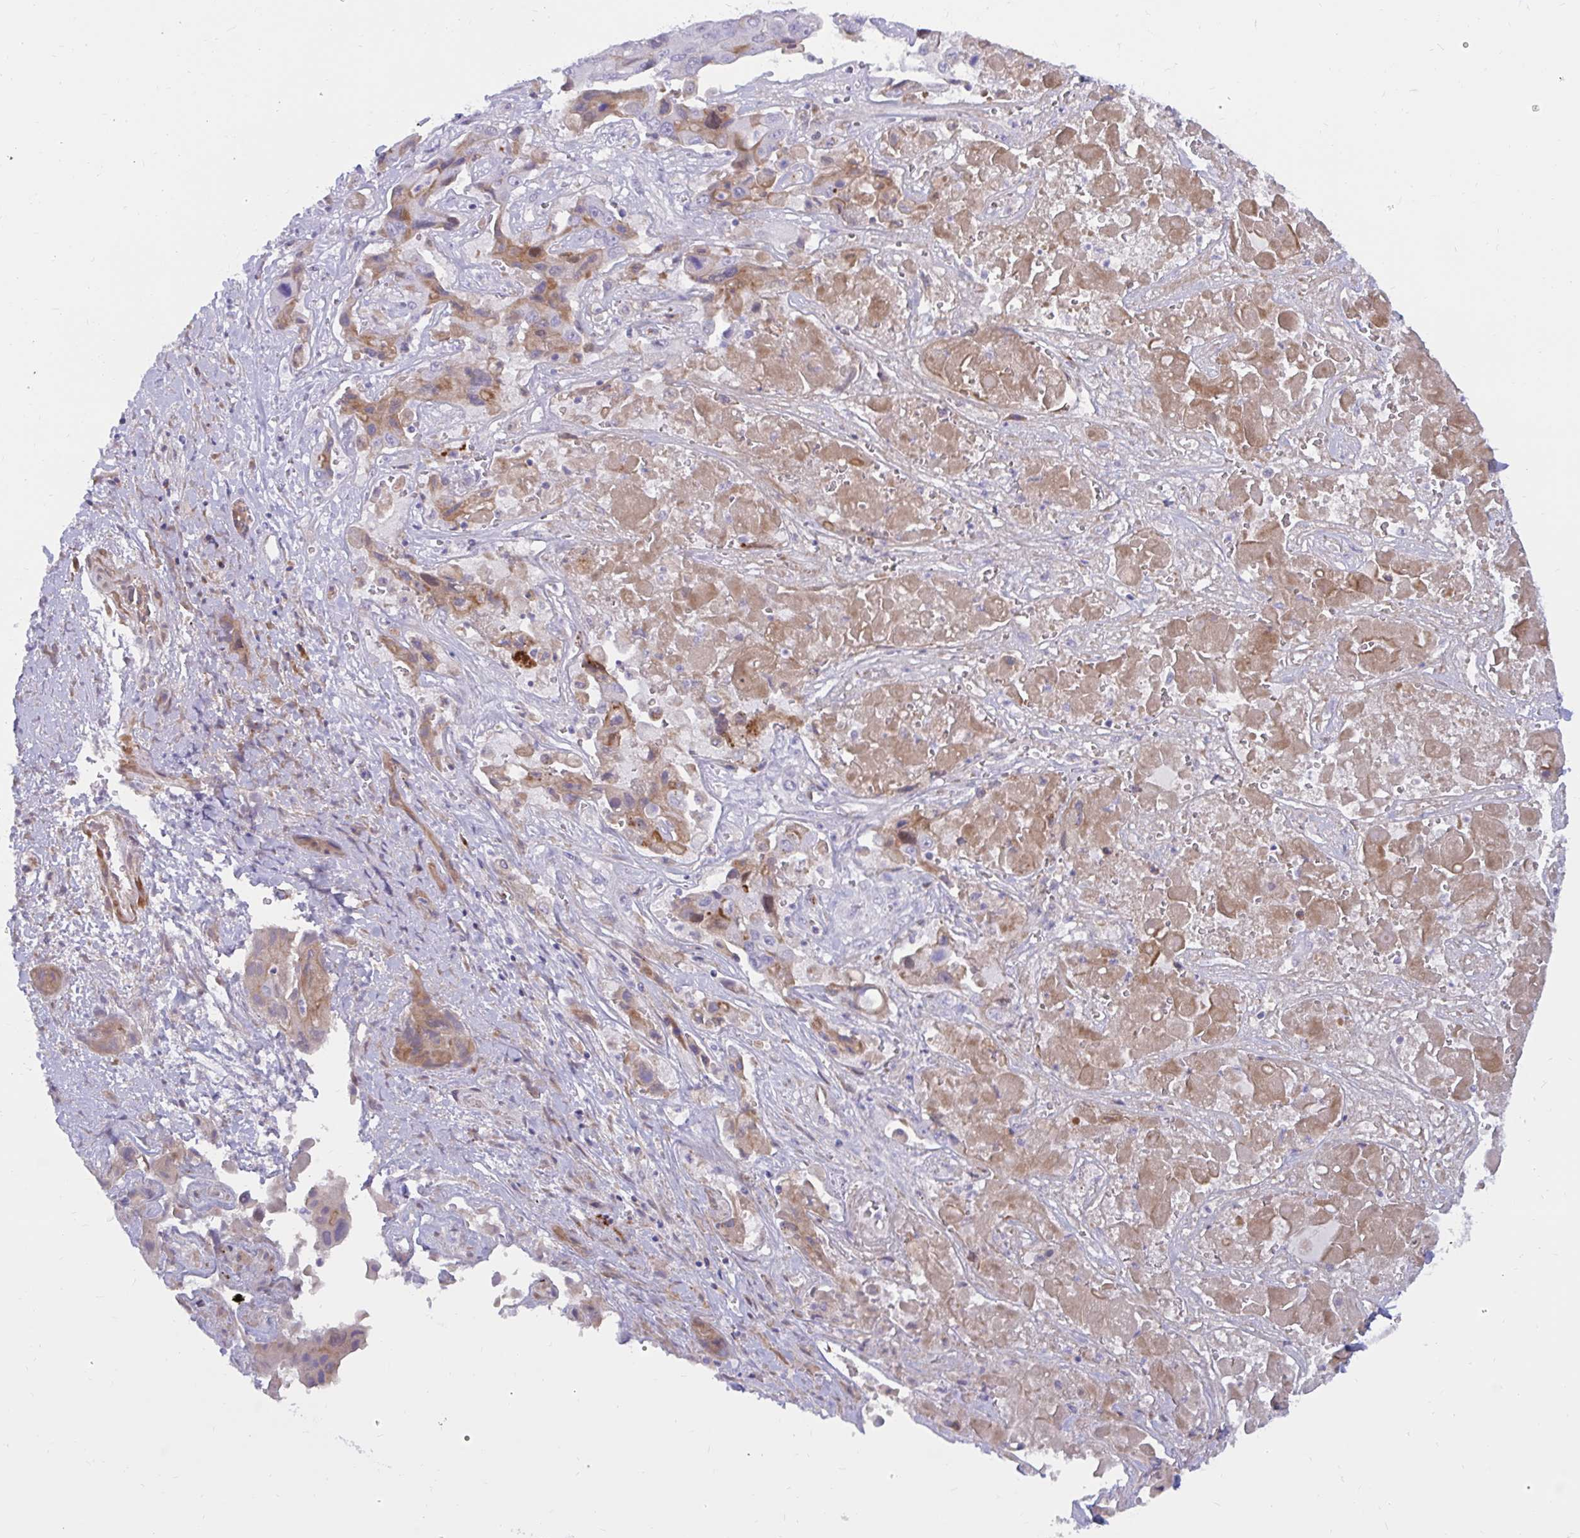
{"staining": {"intensity": "moderate", "quantity": "<25%", "location": "cytoplasmic/membranous"}, "tissue": "liver cancer", "cell_type": "Tumor cells", "image_type": "cancer", "snomed": [{"axis": "morphology", "description": "Cholangiocarcinoma"}, {"axis": "topography", "description": "Liver"}], "caption": "Moderate cytoplasmic/membranous positivity for a protein is seen in approximately <25% of tumor cells of cholangiocarcinoma (liver) using immunohistochemistry.", "gene": "FAM219B", "patient": {"sex": "male", "age": 67}}